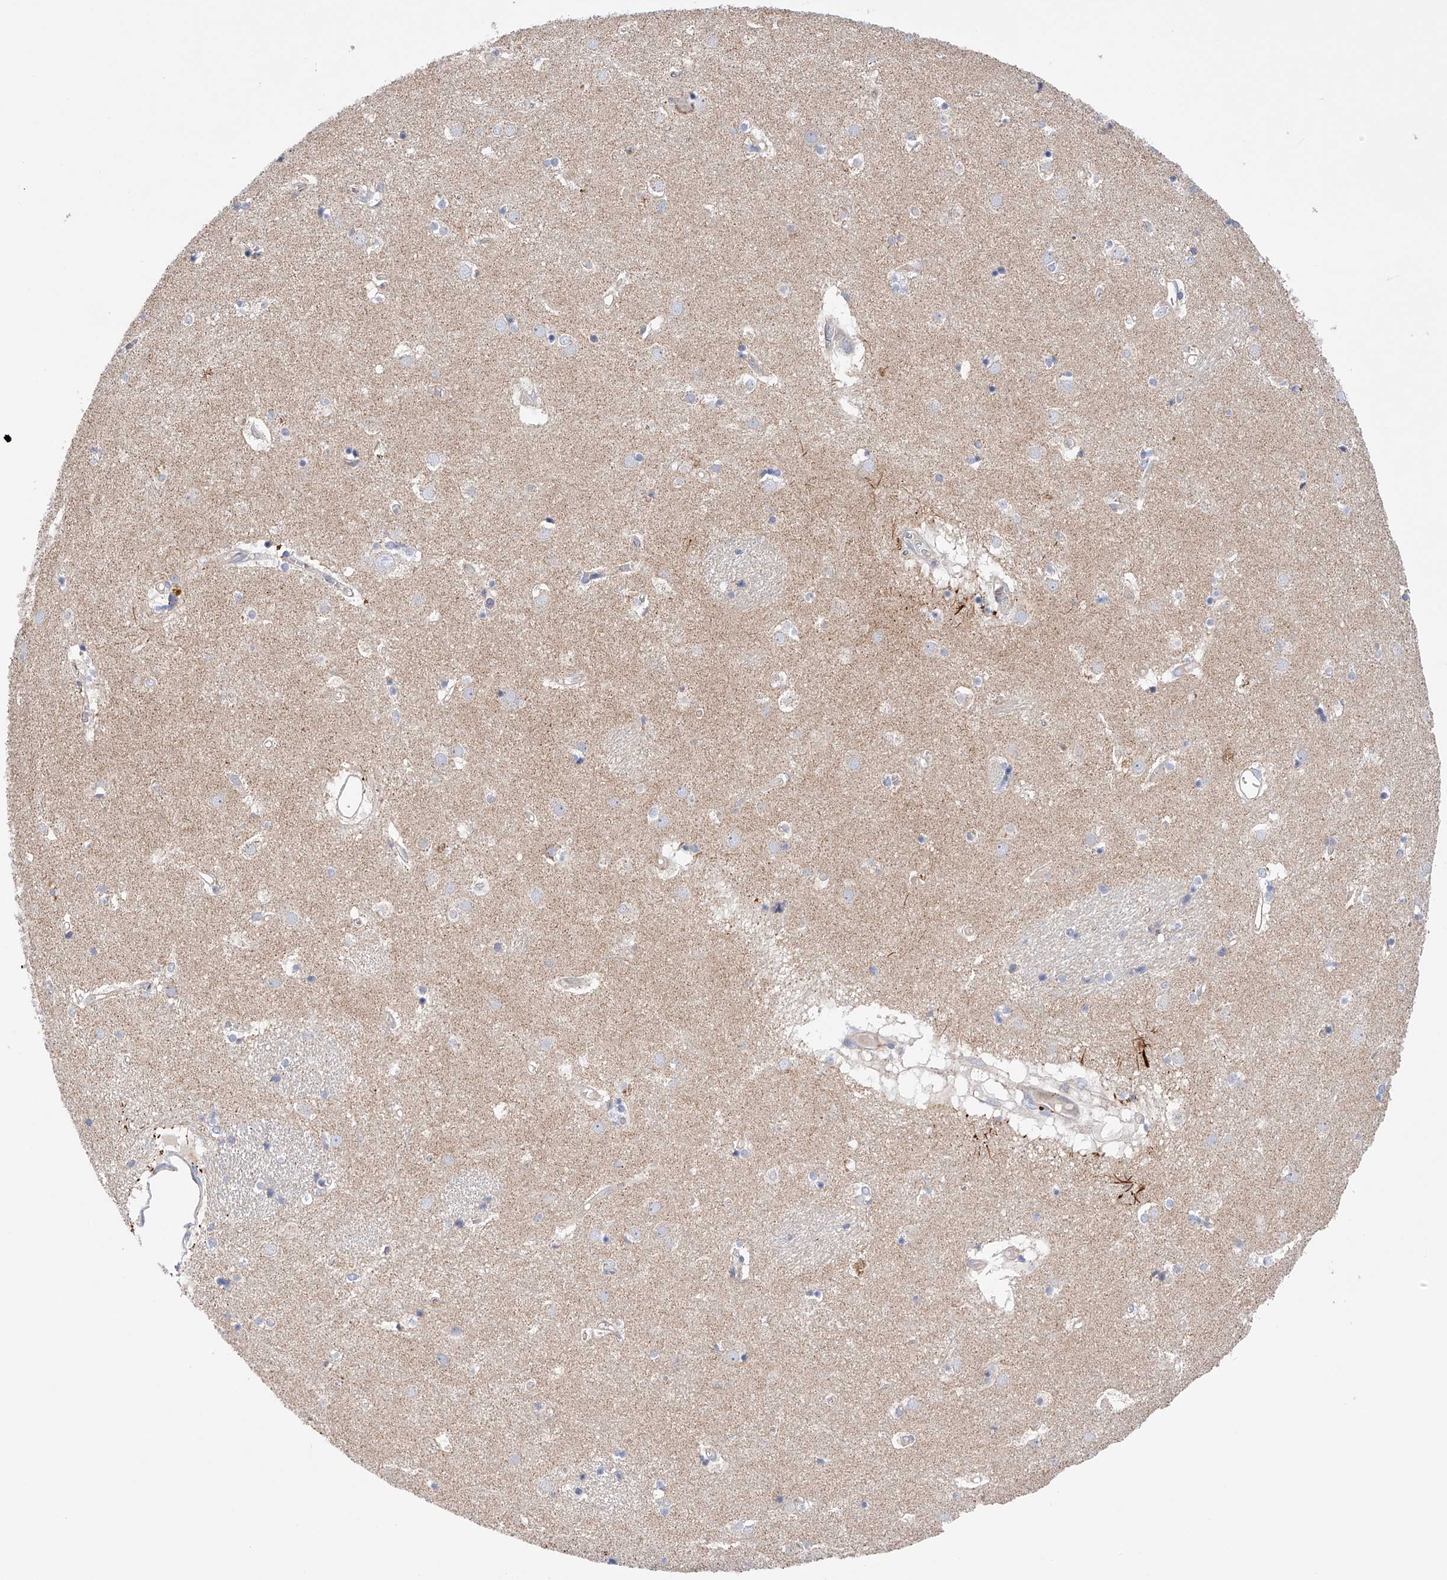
{"staining": {"intensity": "negative", "quantity": "none", "location": "none"}, "tissue": "caudate", "cell_type": "Glial cells", "image_type": "normal", "snomed": [{"axis": "morphology", "description": "Normal tissue, NOS"}, {"axis": "topography", "description": "Lateral ventricle wall"}], "caption": "Immunohistochemistry (IHC) micrograph of normal caudate: caudate stained with DAB (3,3'-diaminobenzidine) exhibits no significant protein expression in glial cells.", "gene": "MLYCD", "patient": {"sex": "male", "age": 70}}